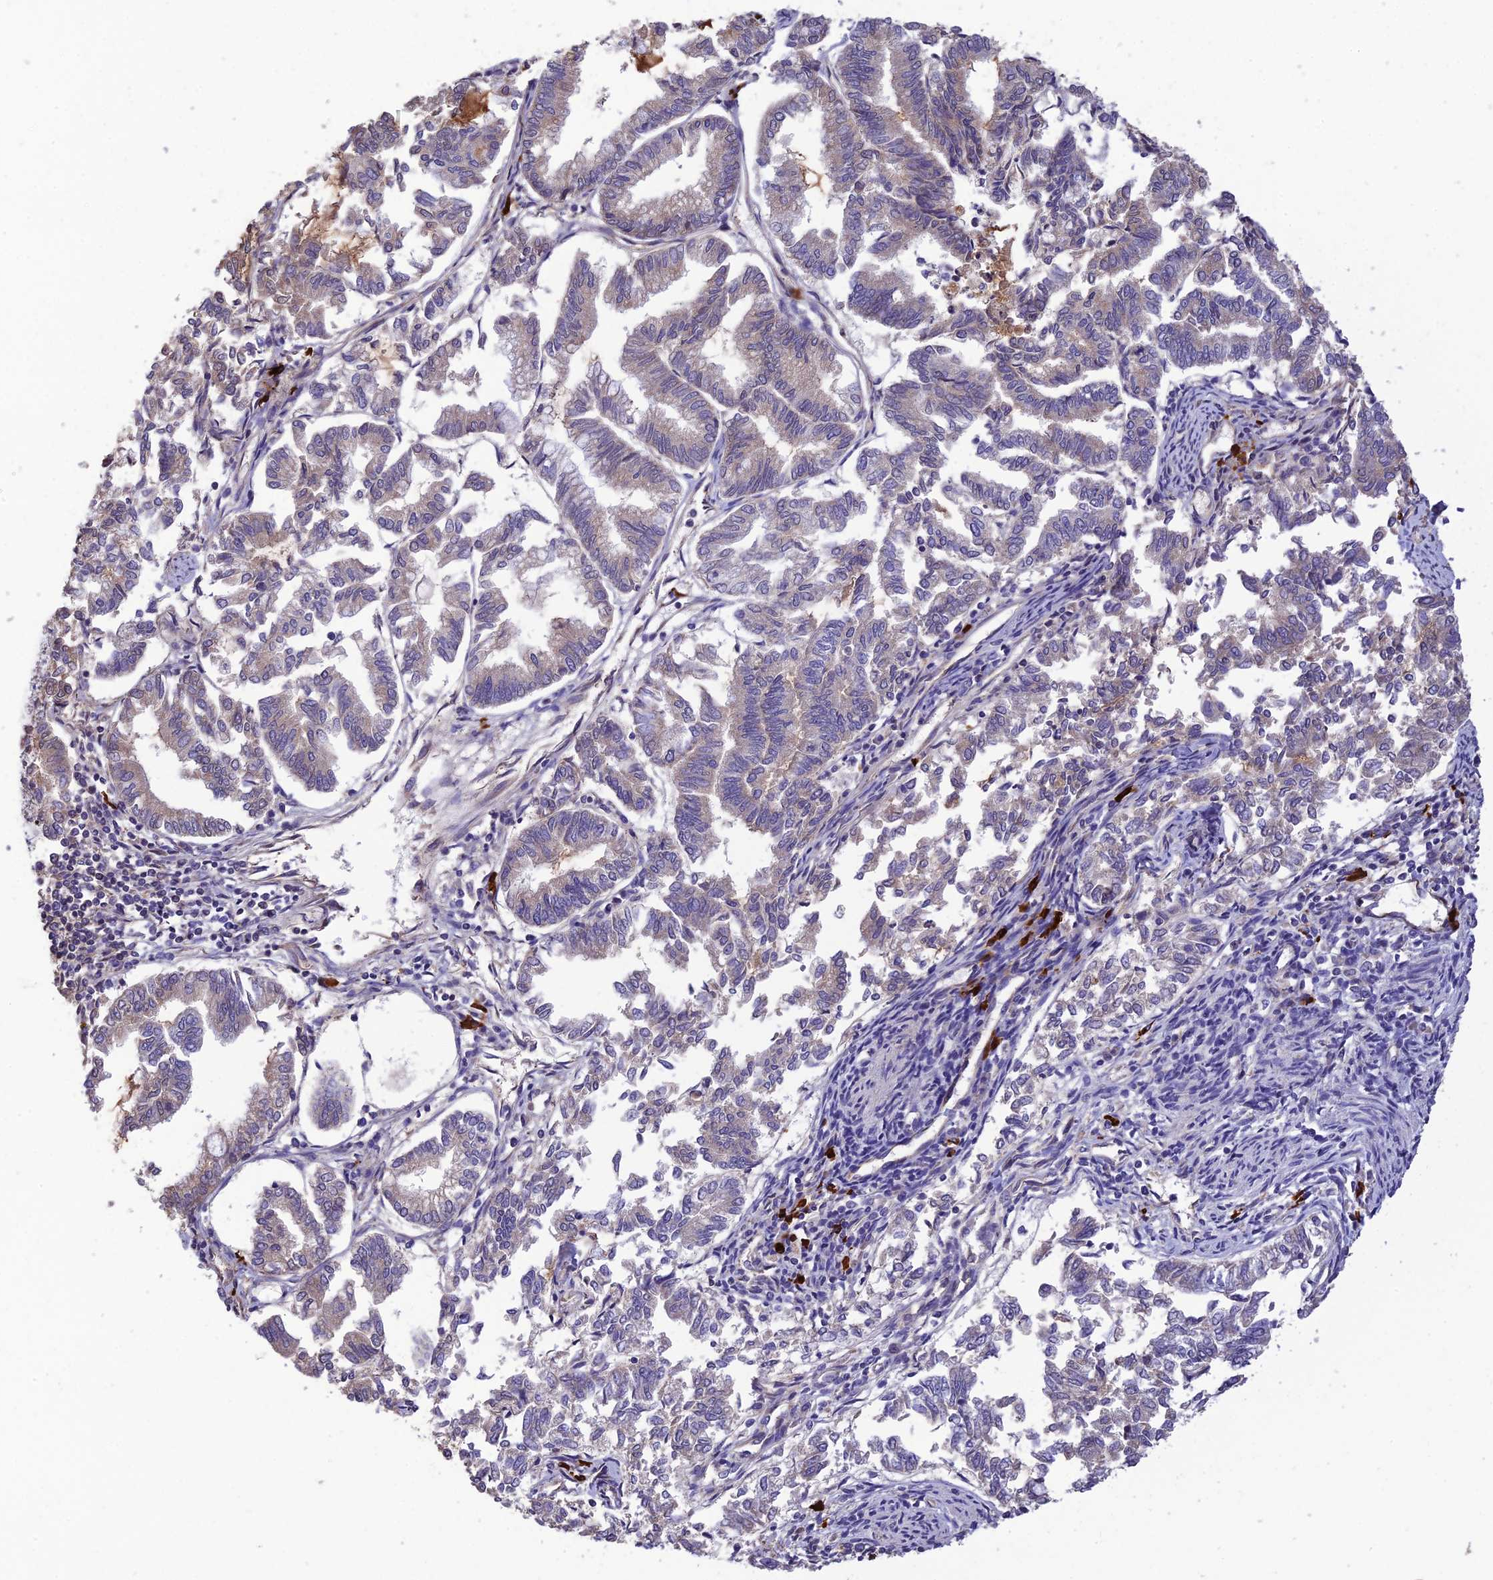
{"staining": {"intensity": "weak", "quantity": "<25%", "location": "cytoplasmic/membranous"}, "tissue": "endometrial cancer", "cell_type": "Tumor cells", "image_type": "cancer", "snomed": [{"axis": "morphology", "description": "Adenocarcinoma, NOS"}, {"axis": "topography", "description": "Endometrium"}], "caption": "High power microscopy image of an immunohistochemistry micrograph of adenocarcinoma (endometrial), revealing no significant expression in tumor cells. (IHC, brightfield microscopy, high magnification).", "gene": "MIOS", "patient": {"sex": "female", "age": 79}}